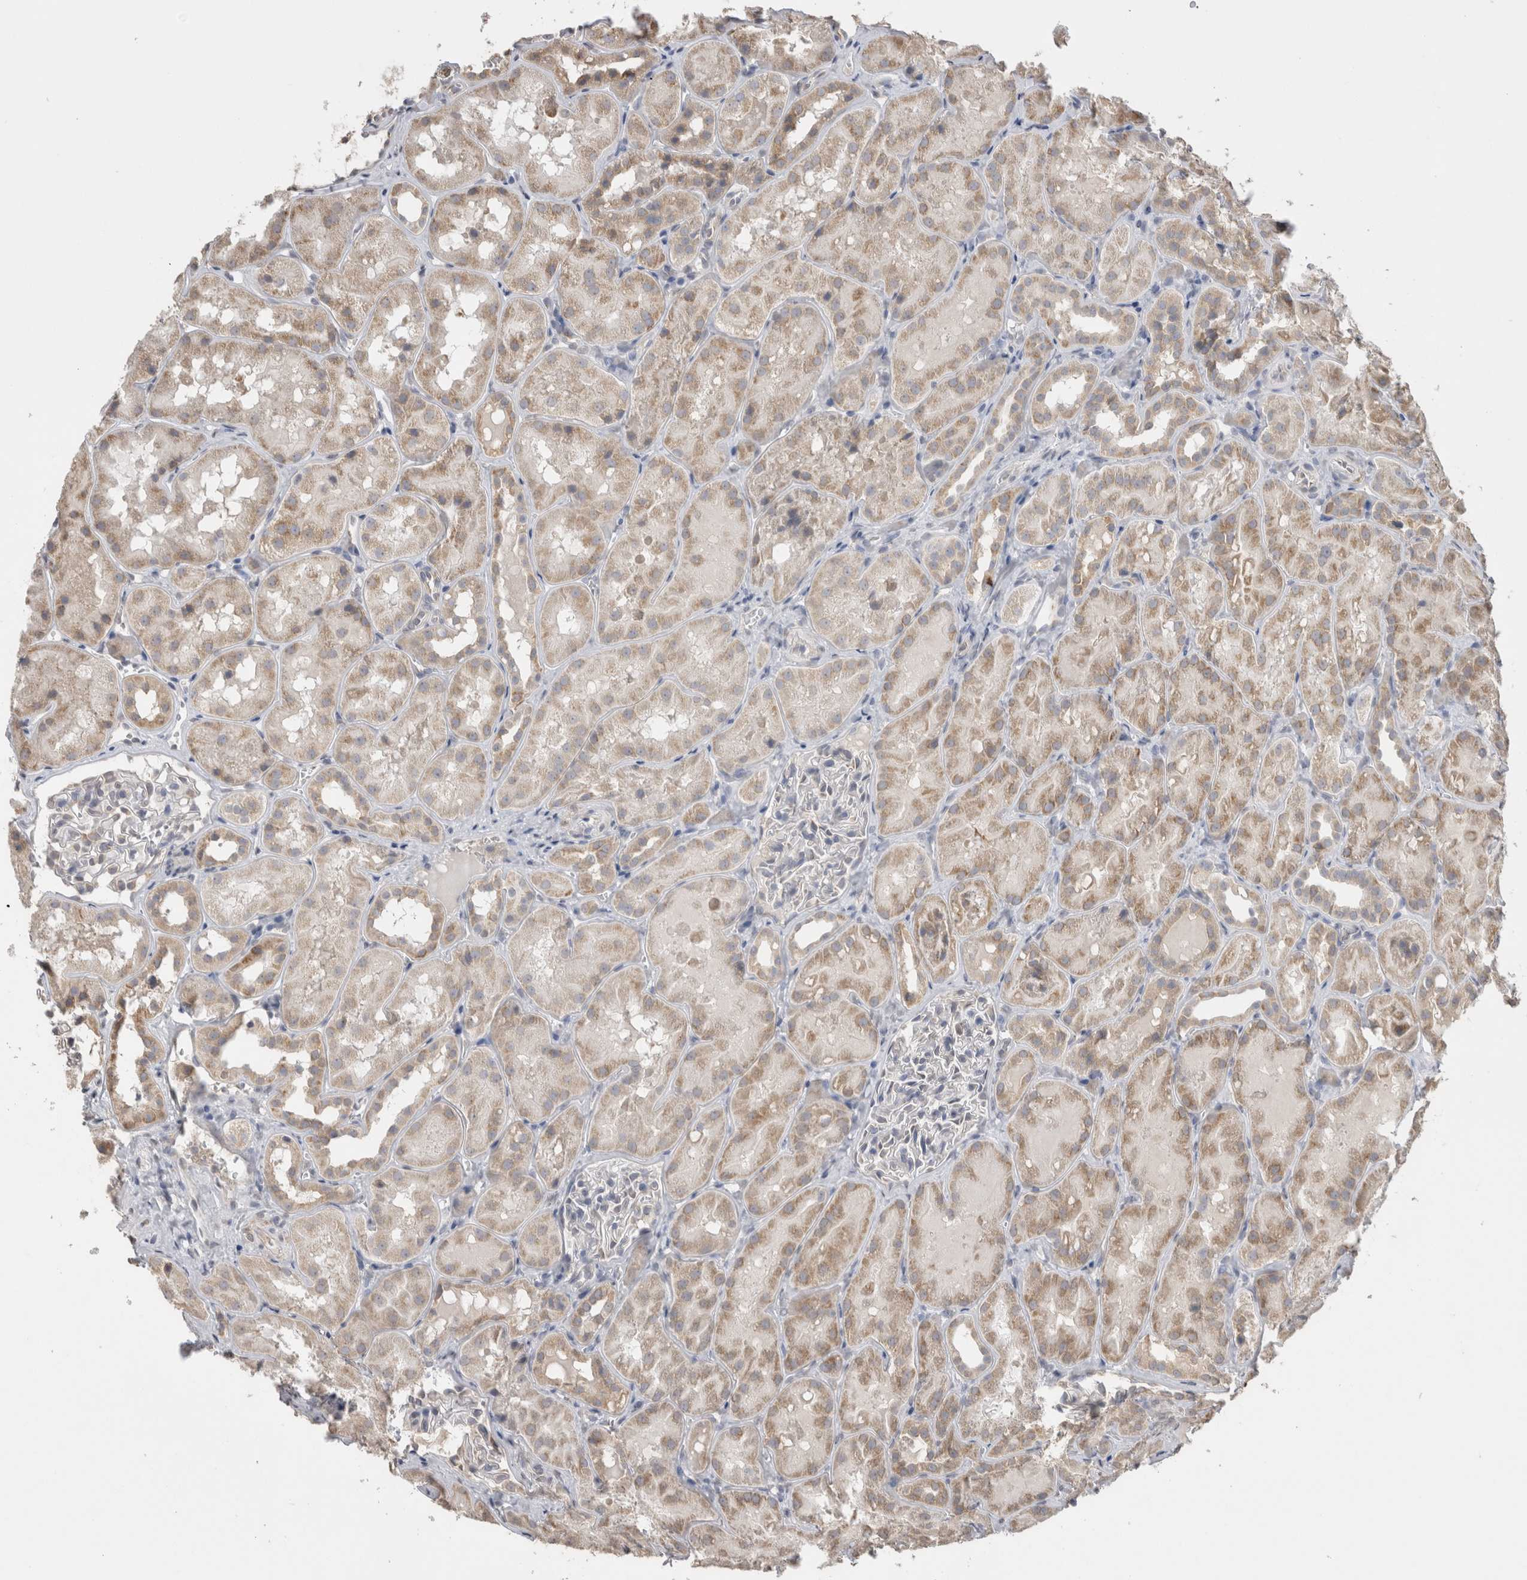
{"staining": {"intensity": "weak", "quantity": "<25%", "location": "cytoplasmic/membranous"}, "tissue": "kidney", "cell_type": "Cells in glomeruli", "image_type": "normal", "snomed": [{"axis": "morphology", "description": "Normal tissue, NOS"}, {"axis": "topography", "description": "Kidney"}], "caption": "The immunohistochemistry image has no significant positivity in cells in glomeruli of kidney.", "gene": "NOMO1", "patient": {"sex": "male", "age": 16}}